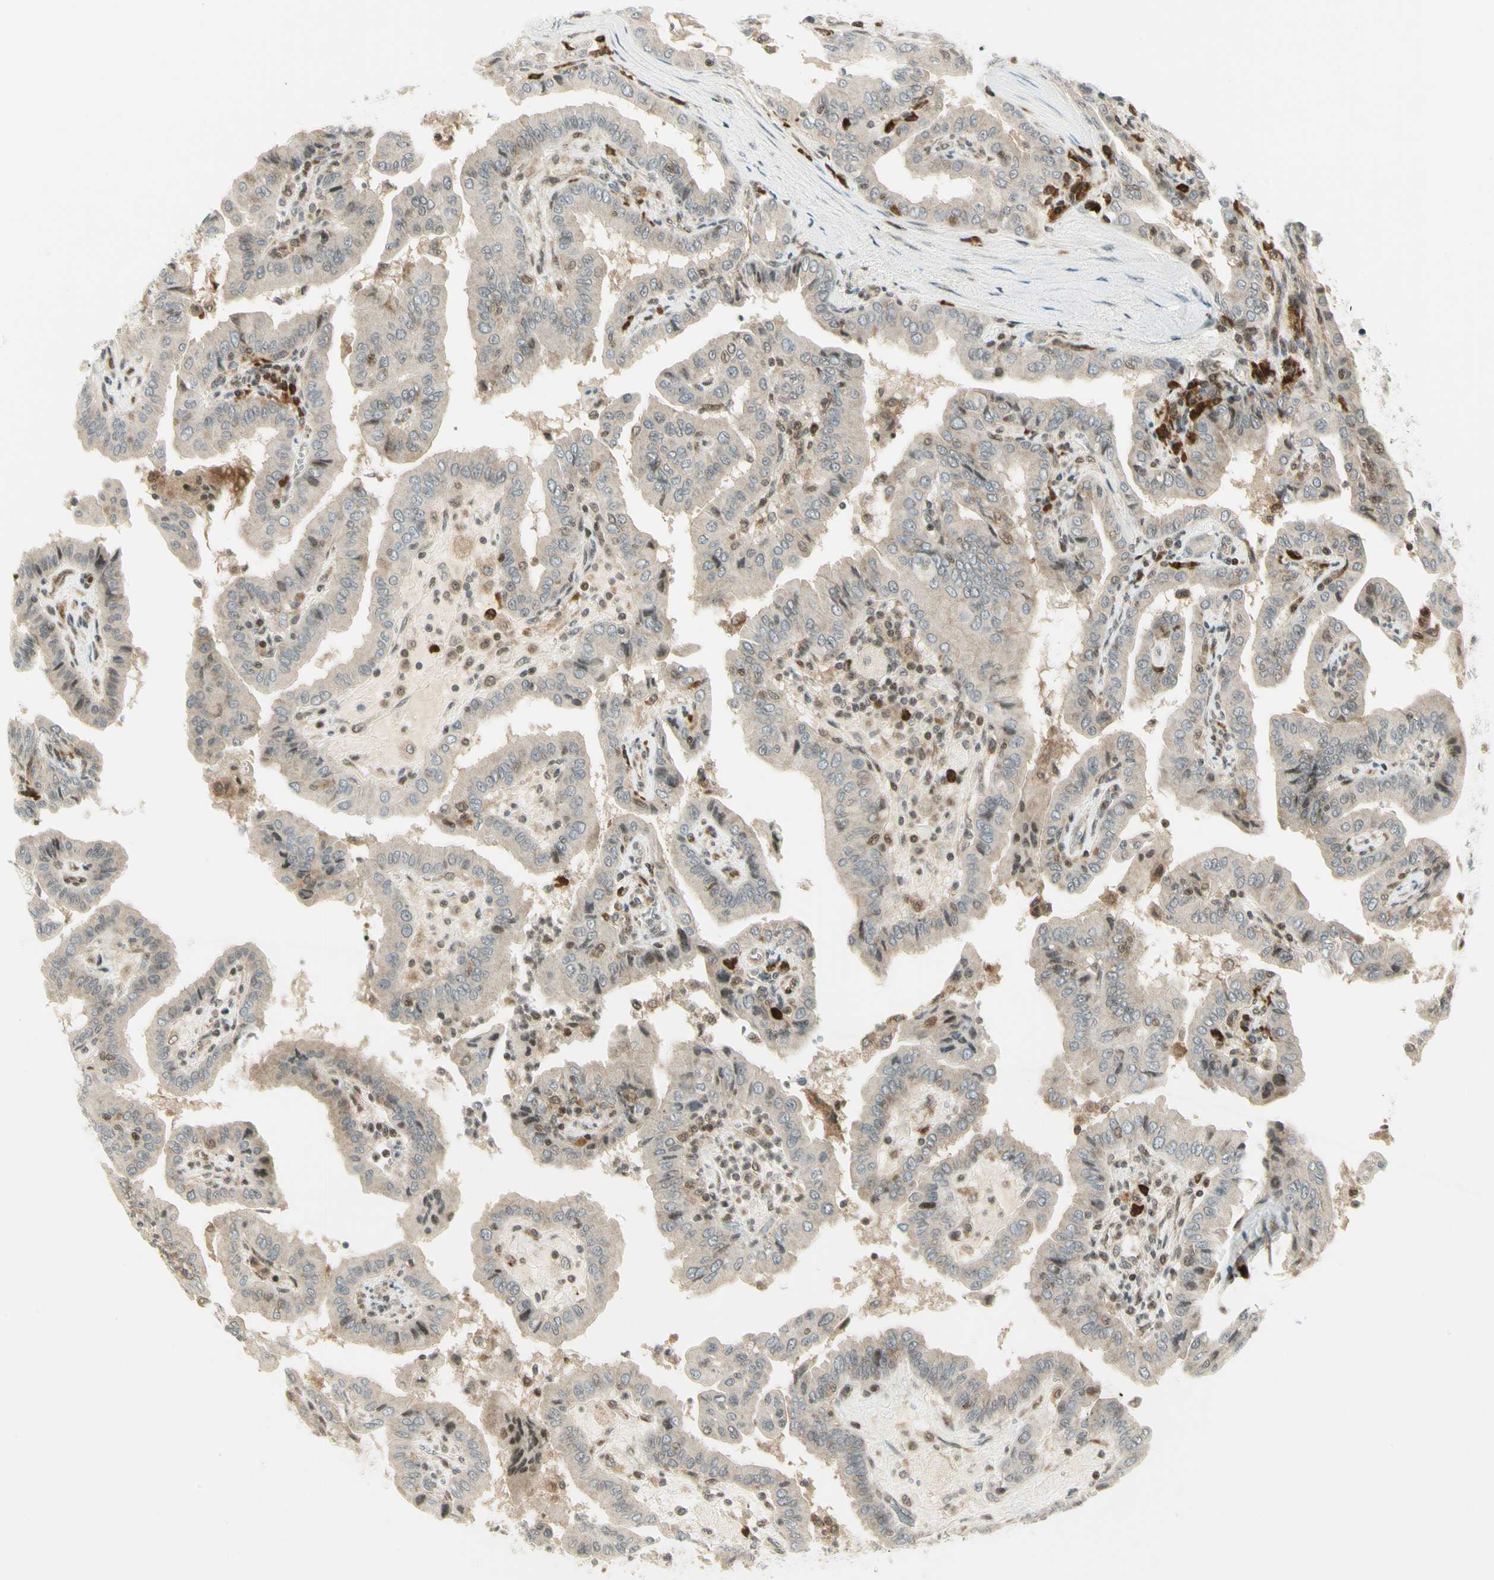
{"staining": {"intensity": "weak", "quantity": "25%-75%", "location": "cytoplasmic/membranous"}, "tissue": "thyroid cancer", "cell_type": "Tumor cells", "image_type": "cancer", "snomed": [{"axis": "morphology", "description": "Papillary adenocarcinoma, NOS"}, {"axis": "topography", "description": "Thyroid gland"}], "caption": "A micrograph showing weak cytoplasmic/membranous staining in approximately 25%-75% of tumor cells in thyroid papillary adenocarcinoma, as visualized by brown immunohistochemical staining.", "gene": "TPT1", "patient": {"sex": "male", "age": 33}}